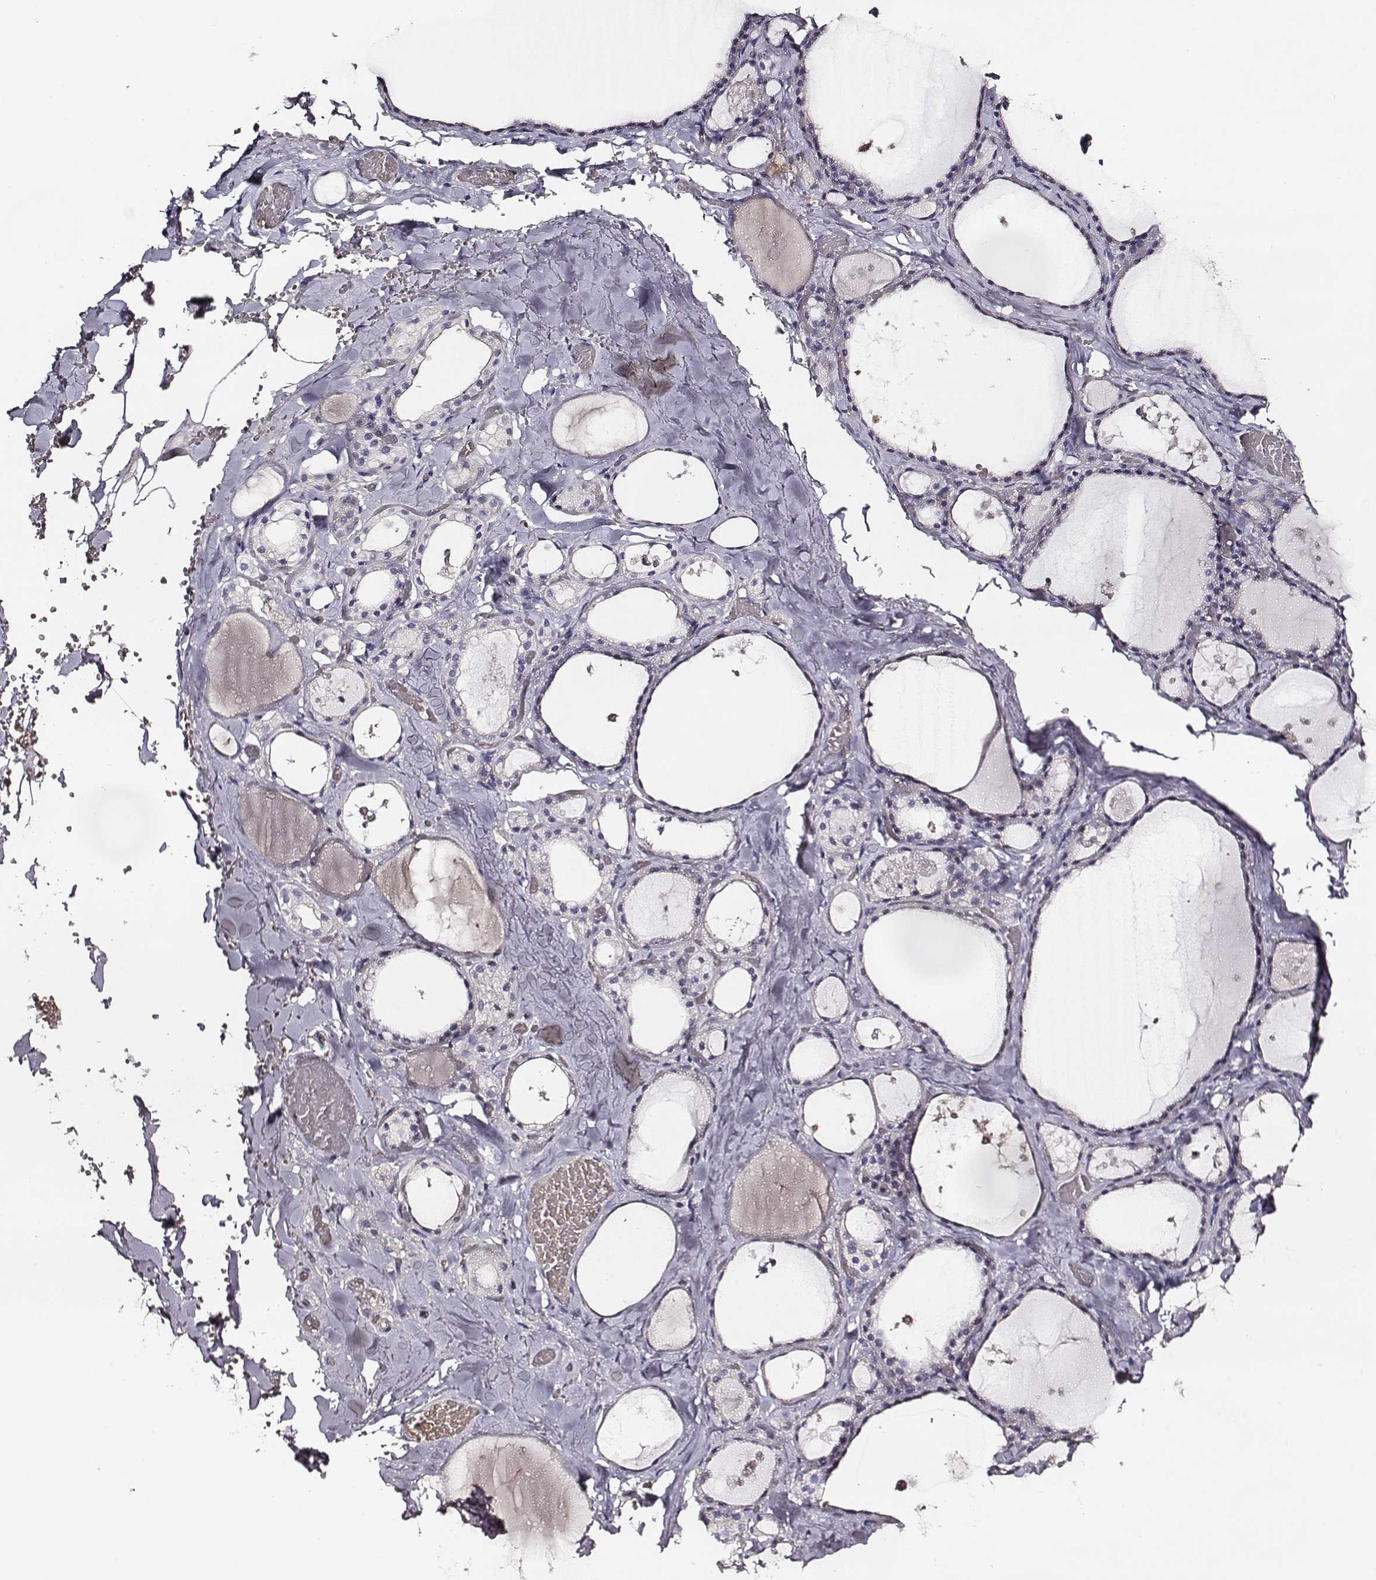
{"staining": {"intensity": "negative", "quantity": "none", "location": "none"}, "tissue": "thyroid gland", "cell_type": "Glandular cells", "image_type": "normal", "snomed": [{"axis": "morphology", "description": "Normal tissue, NOS"}, {"axis": "topography", "description": "Thyroid gland"}], "caption": "Immunohistochemical staining of normal thyroid gland demonstrates no significant positivity in glandular cells. Brightfield microscopy of immunohistochemistry (IHC) stained with DAB (3,3'-diaminobenzidine) (brown) and hematoxylin (blue), captured at high magnification.", "gene": "AADAT", "patient": {"sex": "male", "age": 56}}